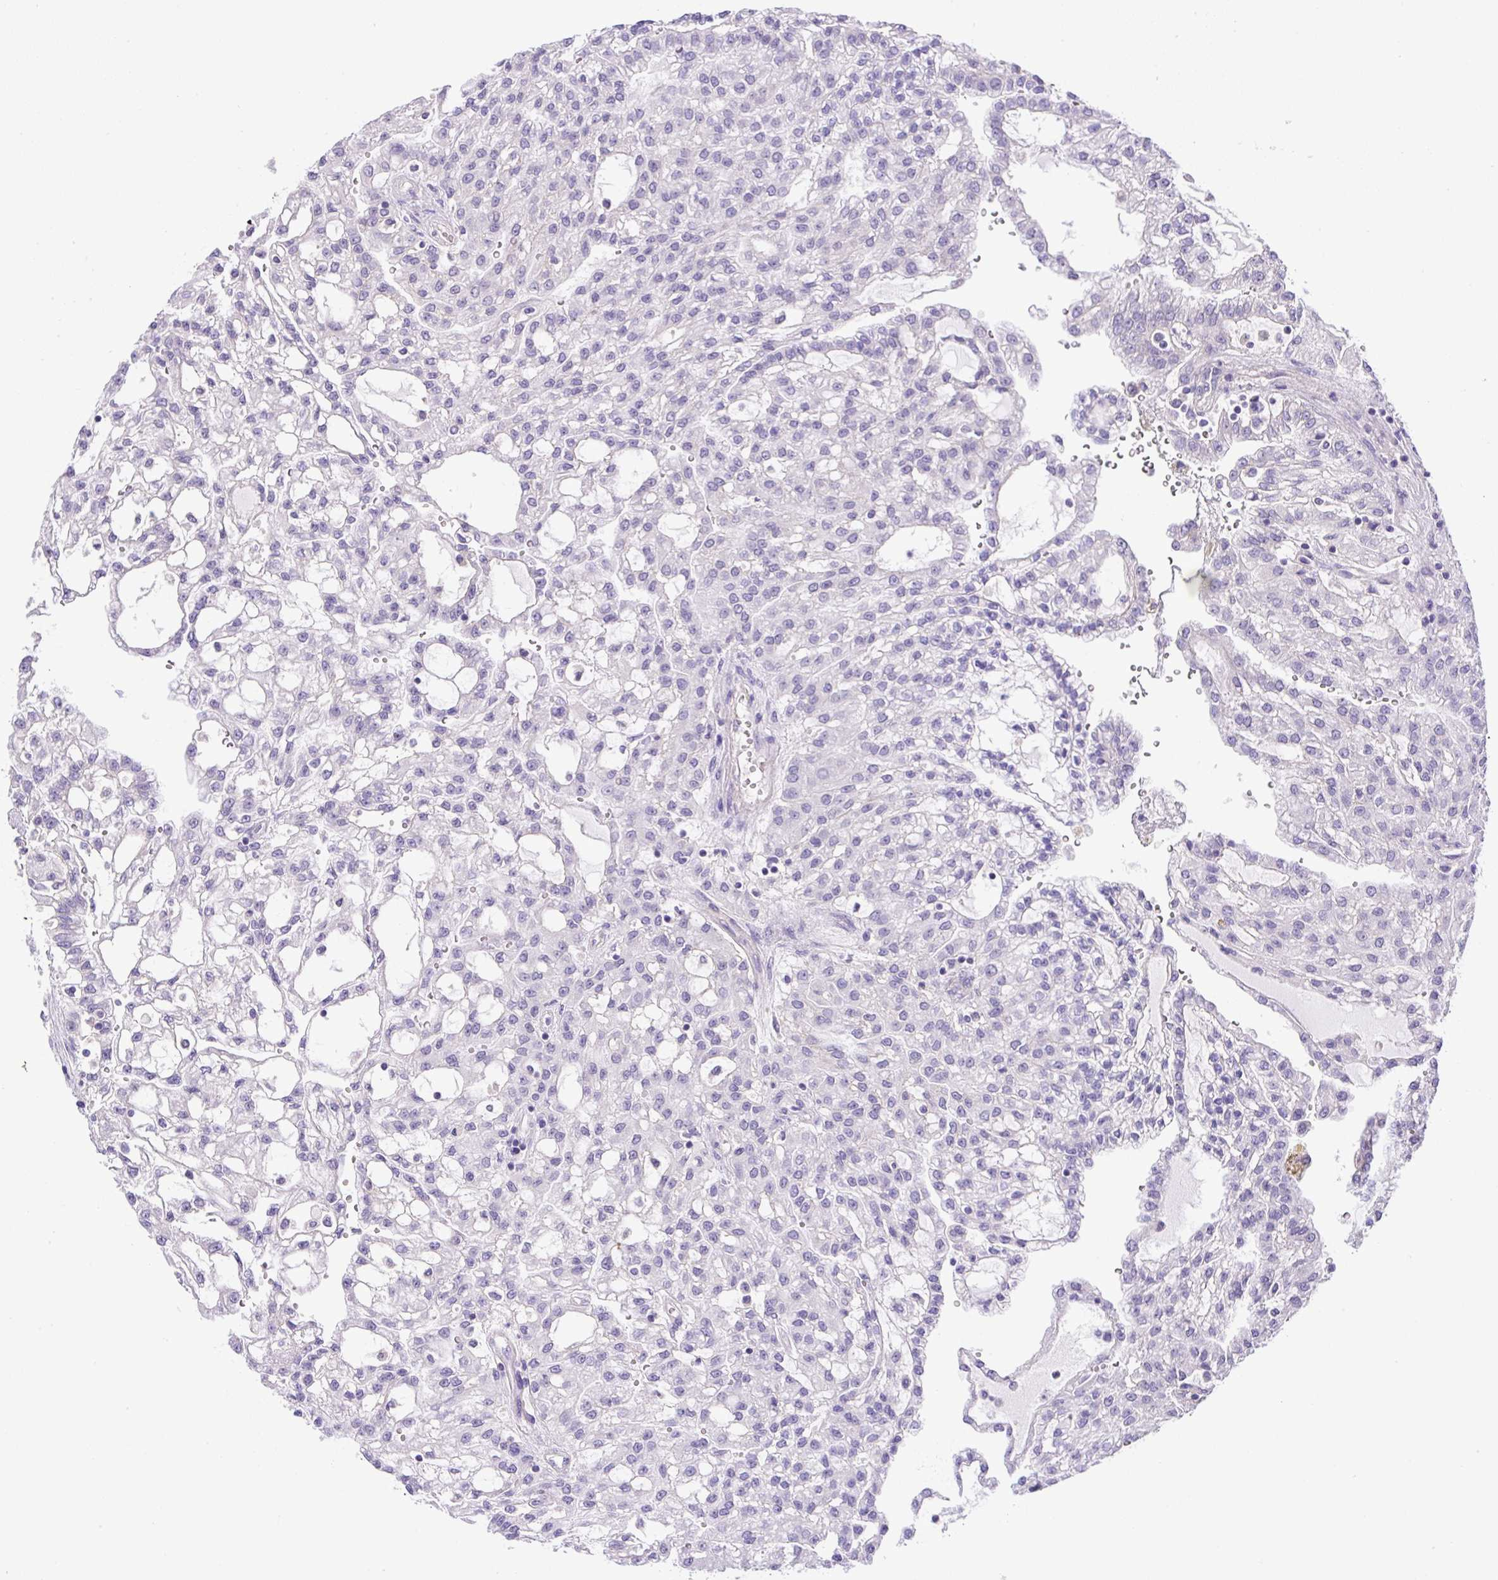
{"staining": {"intensity": "negative", "quantity": "none", "location": "none"}, "tissue": "renal cancer", "cell_type": "Tumor cells", "image_type": "cancer", "snomed": [{"axis": "morphology", "description": "Adenocarcinoma, NOS"}, {"axis": "topography", "description": "Kidney"}], "caption": "High power microscopy histopathology image of an immunohistochemistry histopathology image of adenocarcinoma (renal), revealing no significant expression in tumor cells.", "gene": "NPTN", "patient": {"sex": "male", "age": 63}}